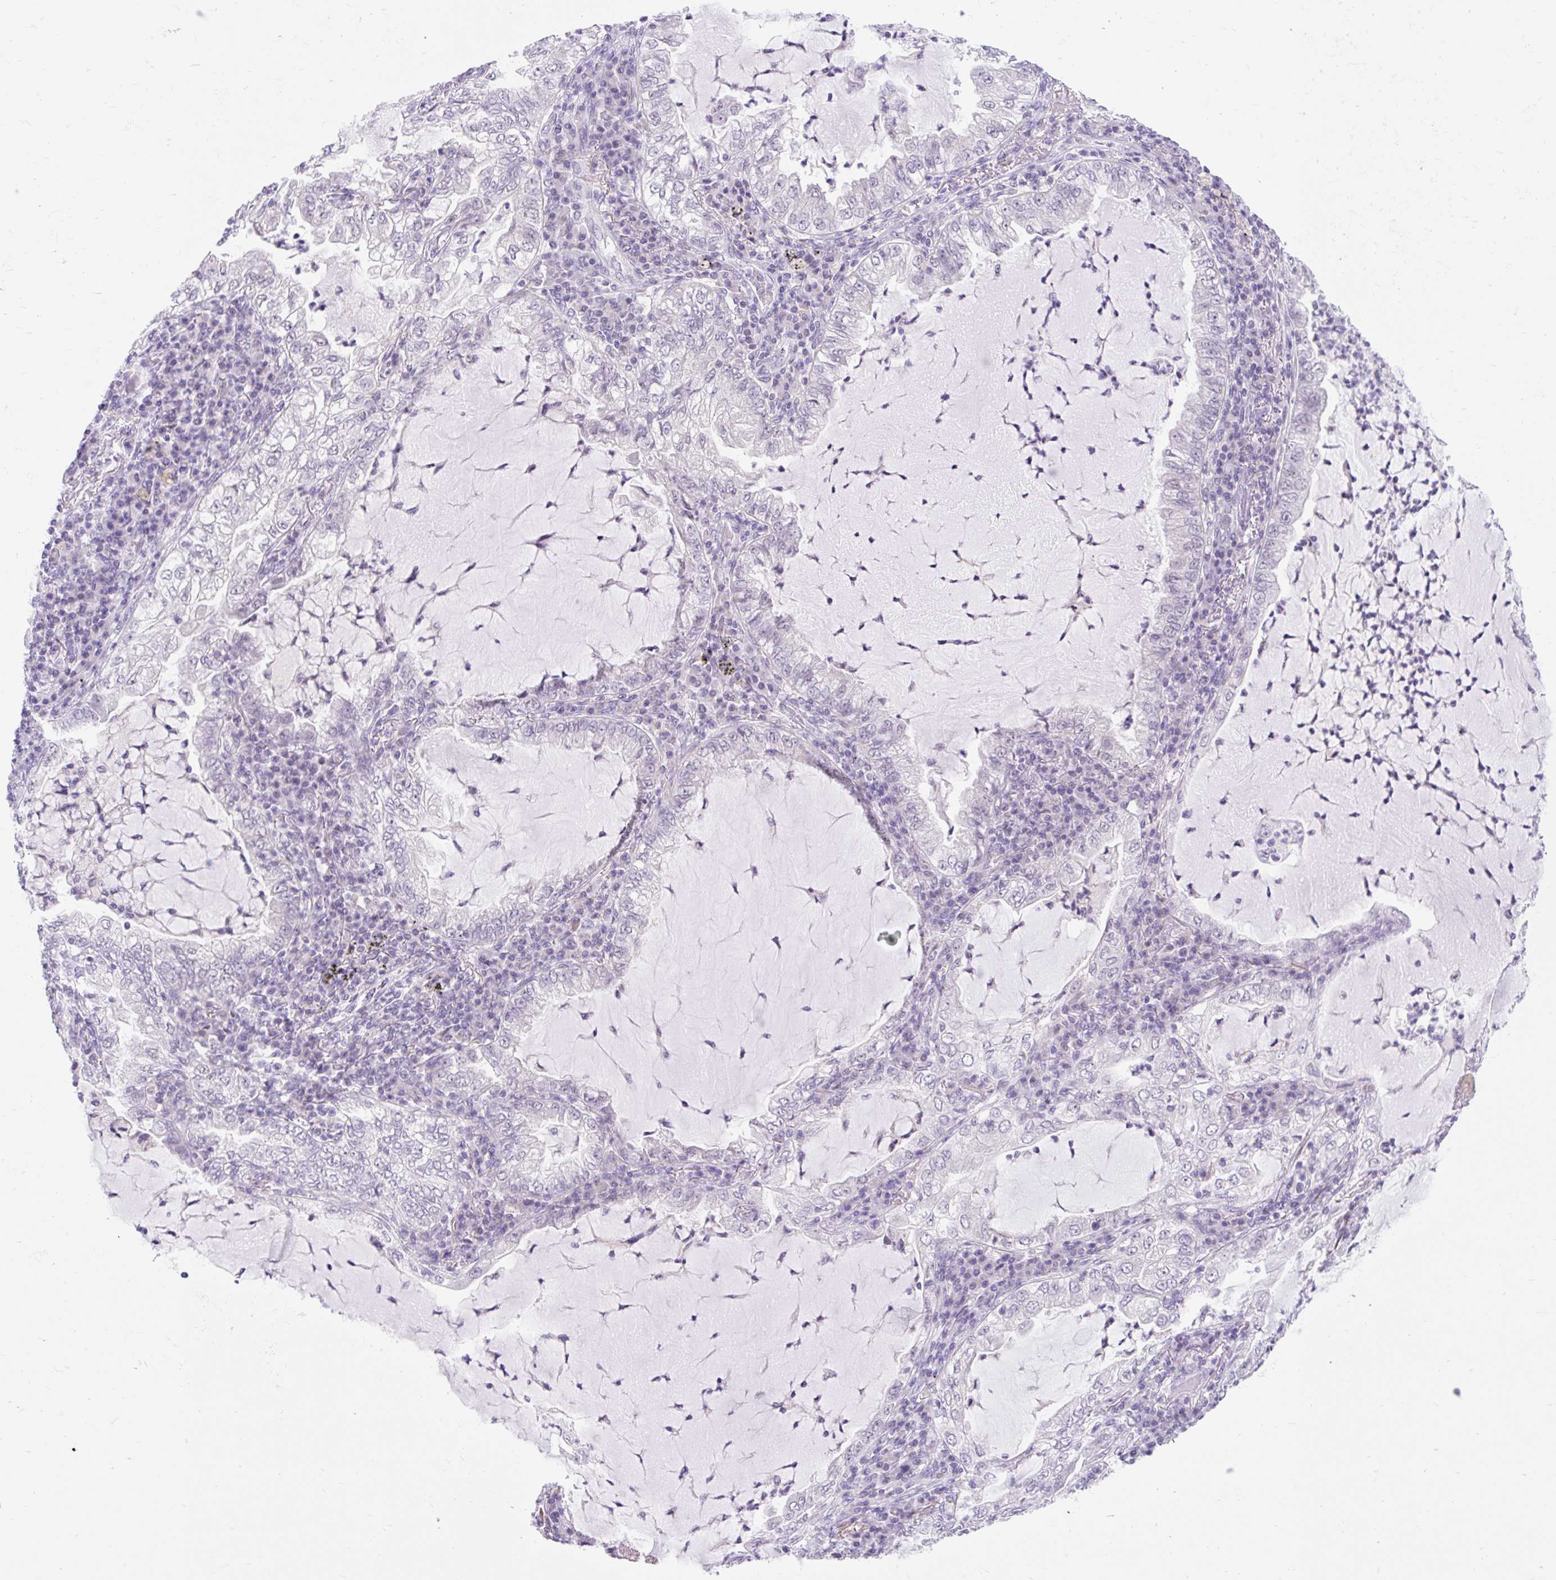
{"staining": {"intensity": "negative", "quantity": "none", "location": "none"}, "tissue": "lung cancer", "cell_type": "Tumor cells", "image_type": "cancer", "snomed": [{"axis": "morphology", "description": "Adenocarcinoma, NOS"}, {"axis": "topography", "description": "Lung"}], "caption": "Lung cancer (adenocarcinoma) stained for a protein using IHC reveals no staining tumor cells.", "gene": "ITPK1", "patient": {"sex": "female", "age": 73}}